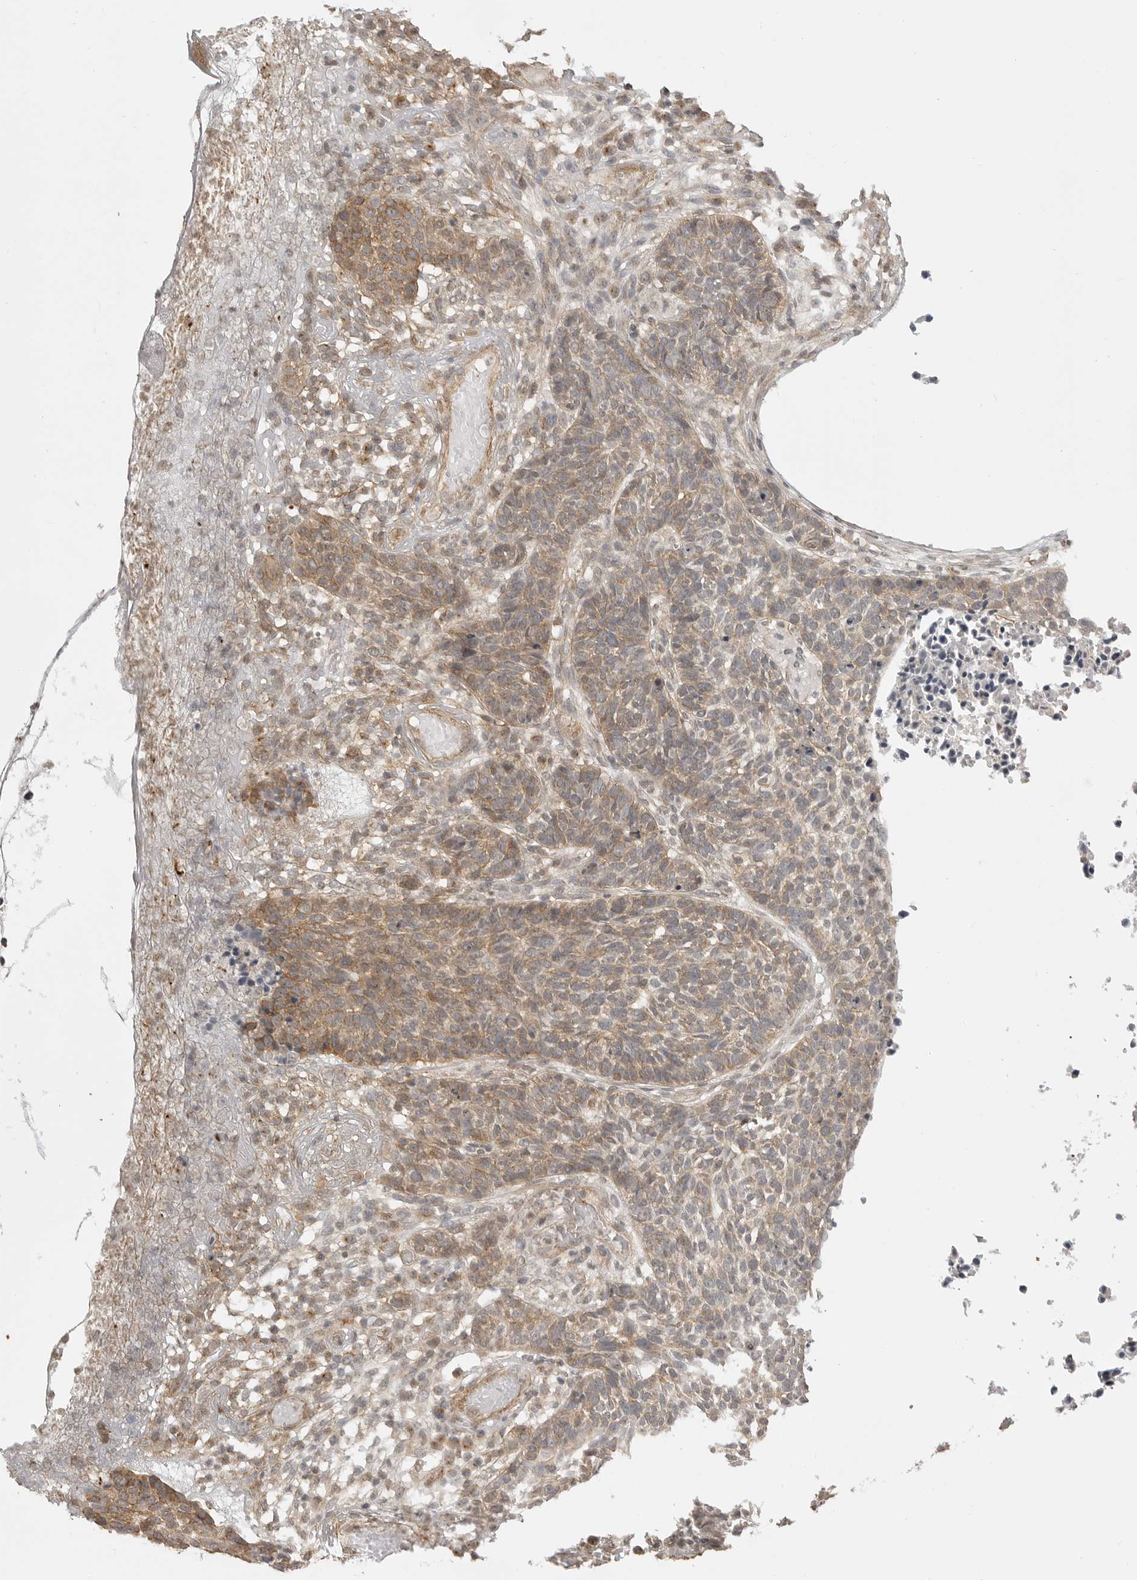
{"staining": {"intensity": "moderate", "quantity": ">75%", "location": "cytoplasmic/membranous"}, "tissue": "skin cancer", "cell_type": "Tumor cells", "image_type": "cancer", "snomed": [{"axis": "morphology", "description": "Basal cell carcinoma"}, {"axis": "topography", "description": "Skin"}], "caption": "Immunohistochemical staining of human skin cancer reveals medium levels of moderate cytoplasmic/membranous staining in about >75% of tumor cells.", "gene": "GPC2", "patient": {"sex": "male", "age": 85}}